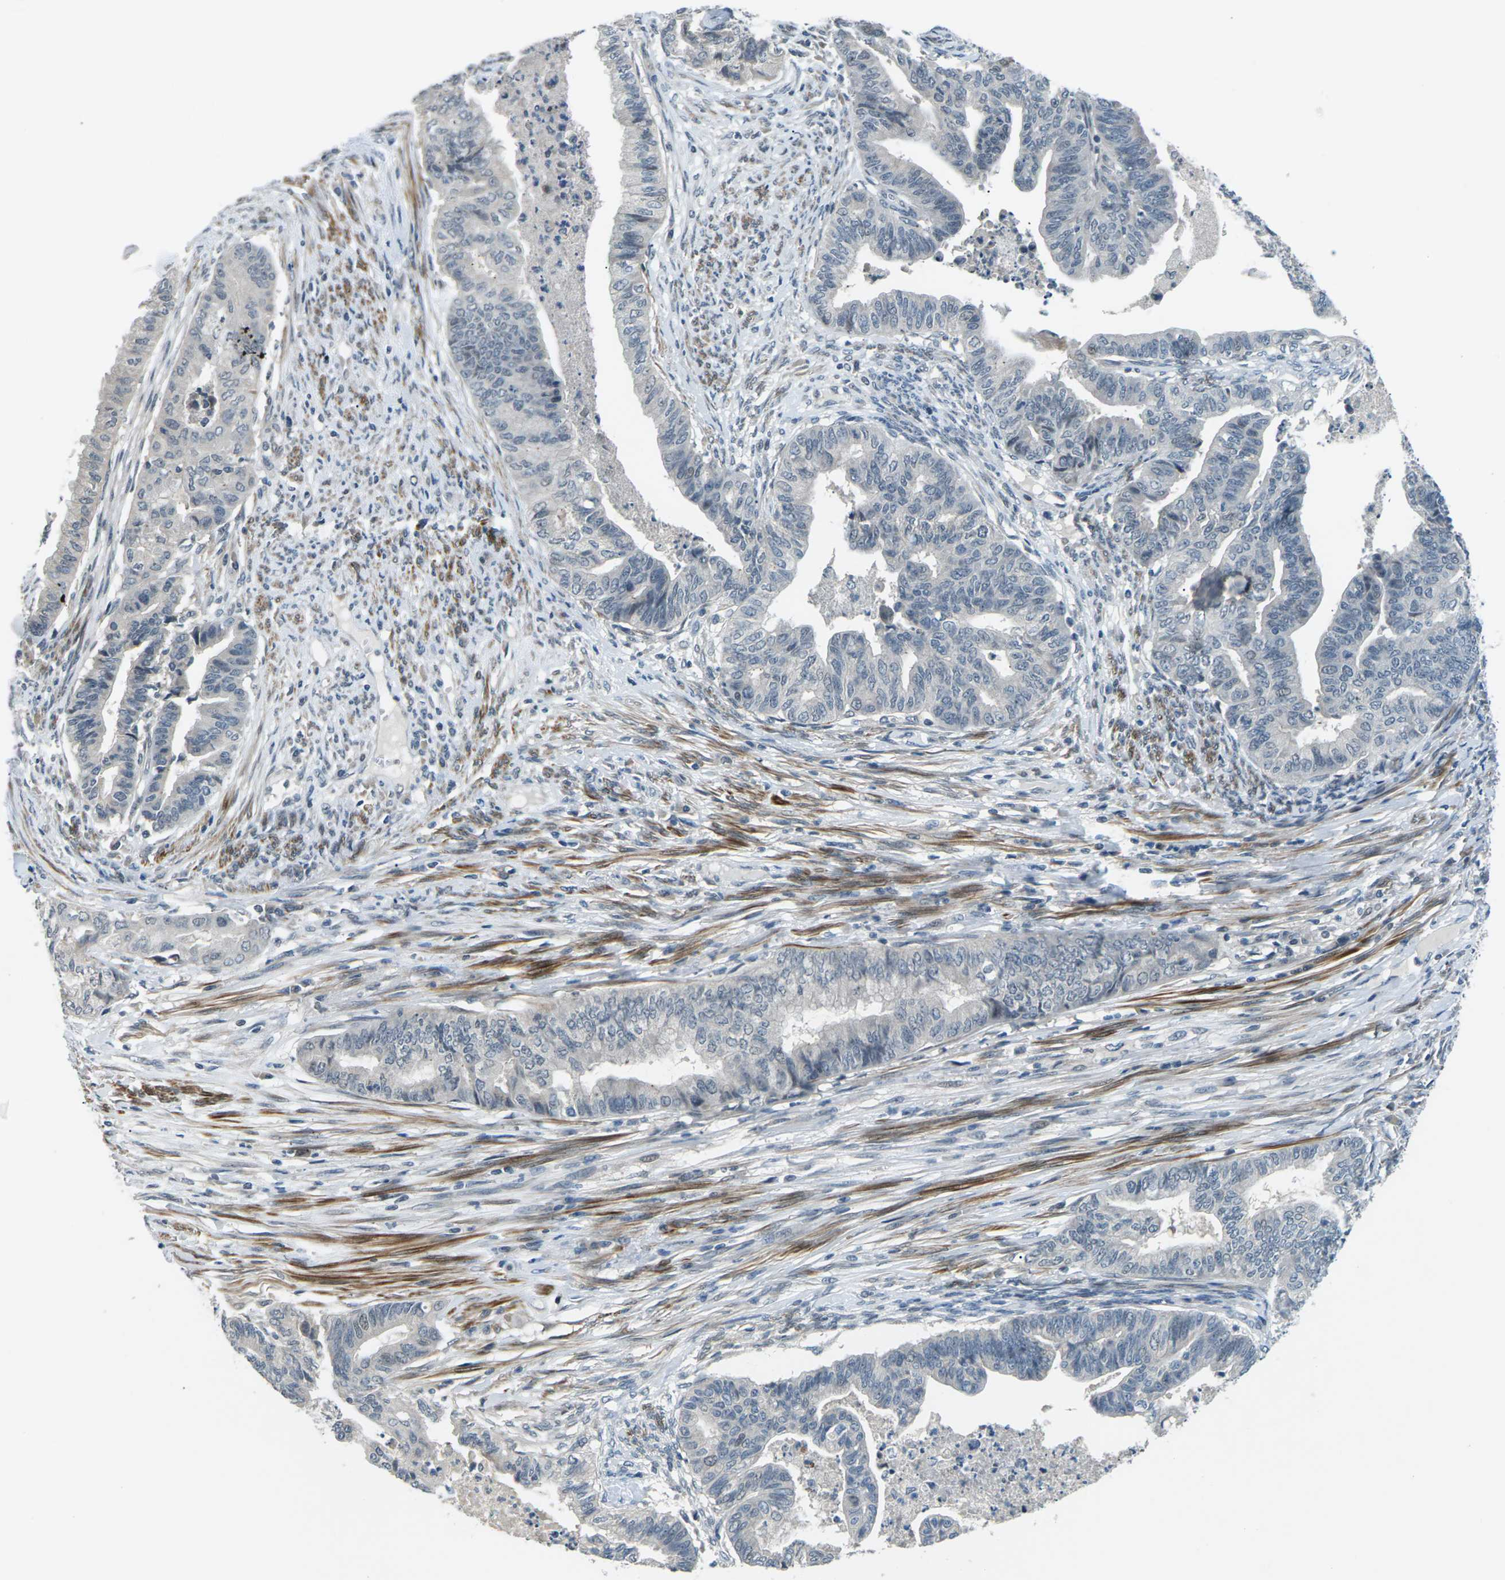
{"staining": {"intensity": "negative", "quantity": "none", "location": "none"}, "tissue": "endometrial cancer", "cell_type": "Tumor cells", "image_type": "cancer", "snomed": [{"axis": "morphology", "description": "Adenocarcinoma, NOS"}, {"axis": "topography", "description": "Endometrium"}], "caption": "Human endometrial cancer stained for a protein using immunohistochemistry exhibits no expression in tumor cells.", "gene": "SLC13A3", "patient": {"sex": "female", "age": 79}}